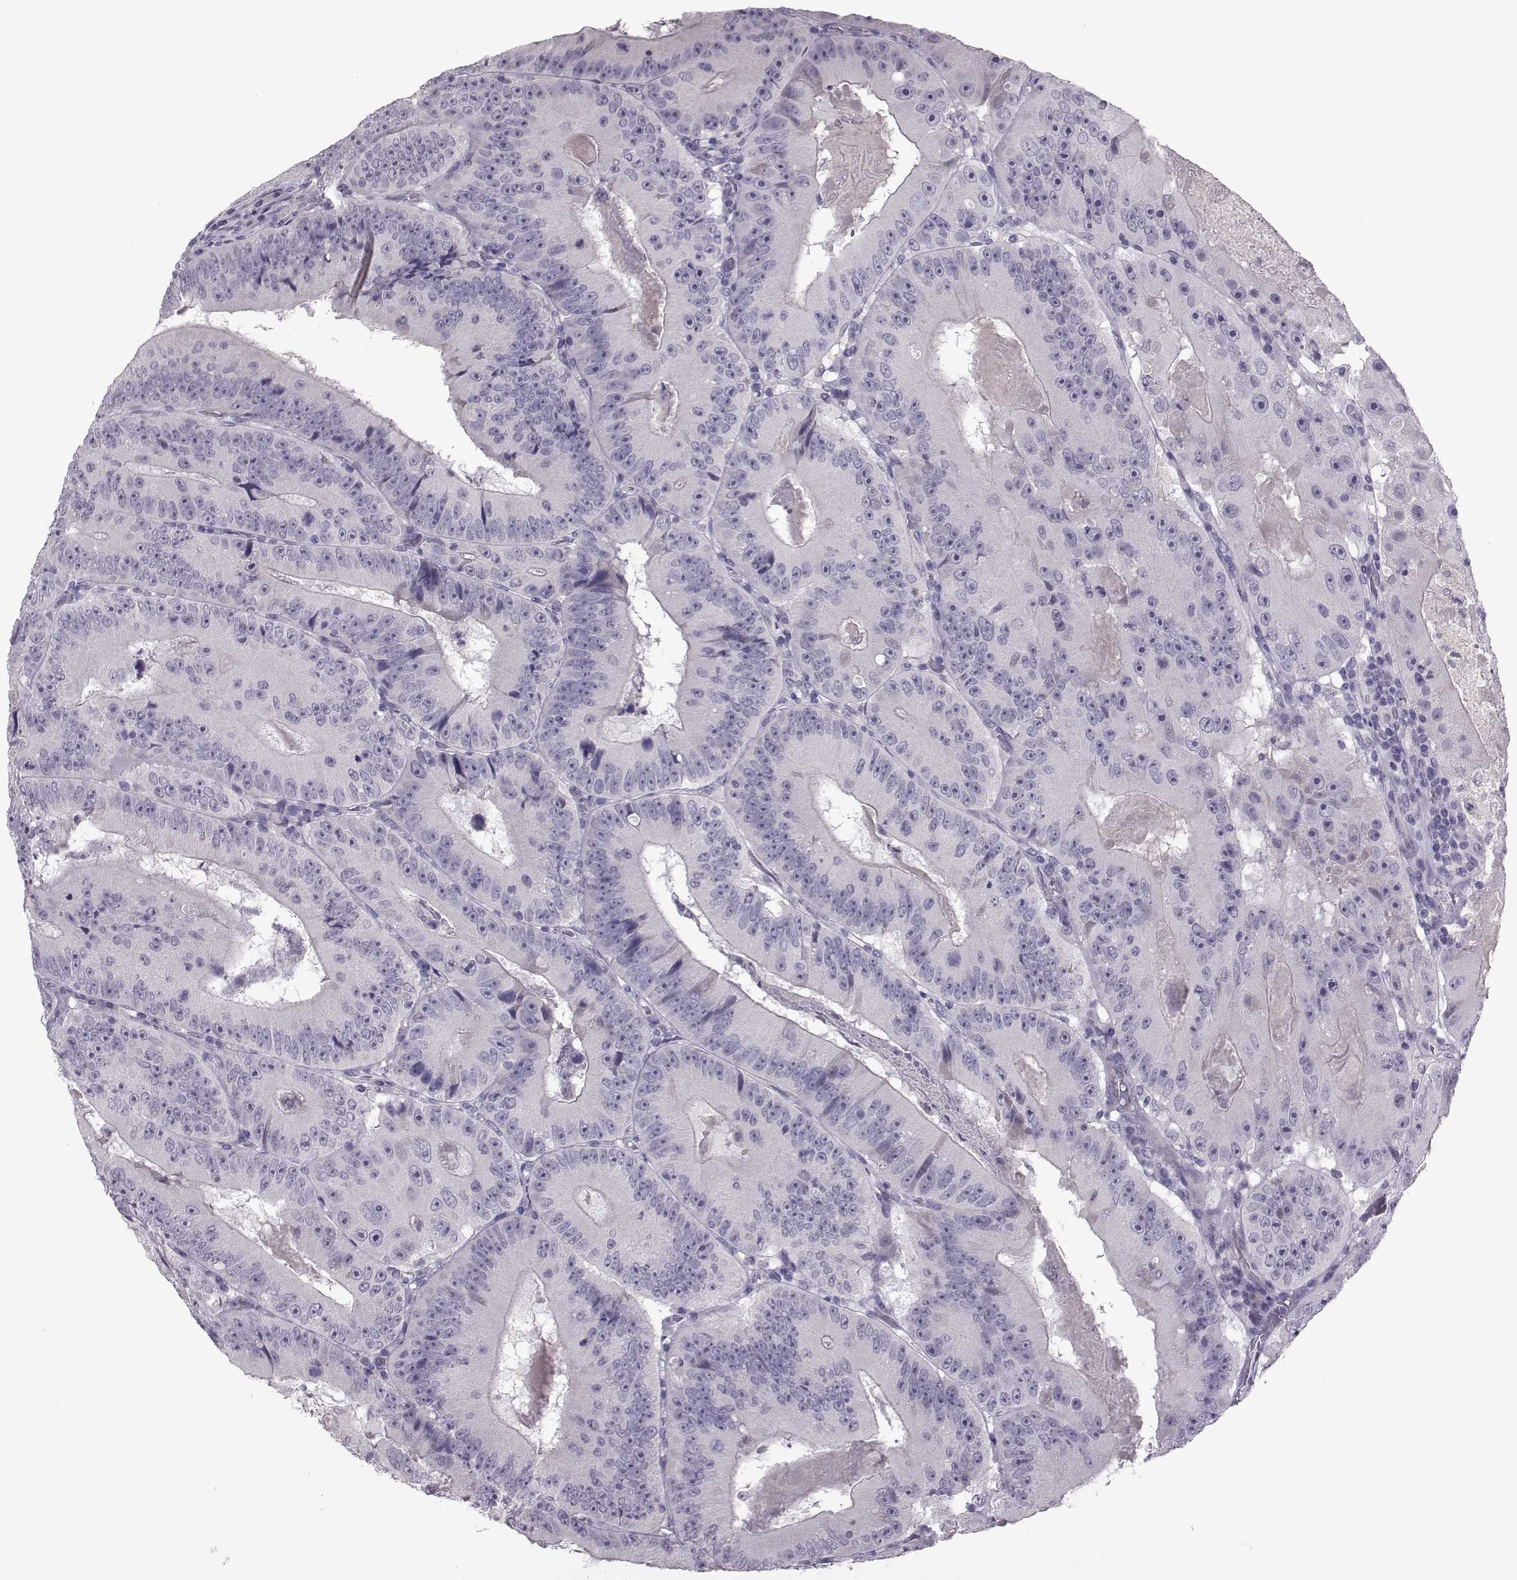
{"staining": {"intensity": "negative", "quantity": "none", "location": "none"}, "tissue": "colorectal cancer", "cell_type": "Tumor cells", "image_type": "cancer", "snomed": [{"axis": "morphology", "description": "Adenocarcinoma, NOS"}, {"axis": "topography", "description": "Colon"}], "caption": "Immunohistochemistry micrograph of adenocarcinoma (colorectal) stained for a protein (brown), which reveals no expression in tumor cells.", "gene": "ASRGL1", "patient": {"sex": "female", "age": 86}}